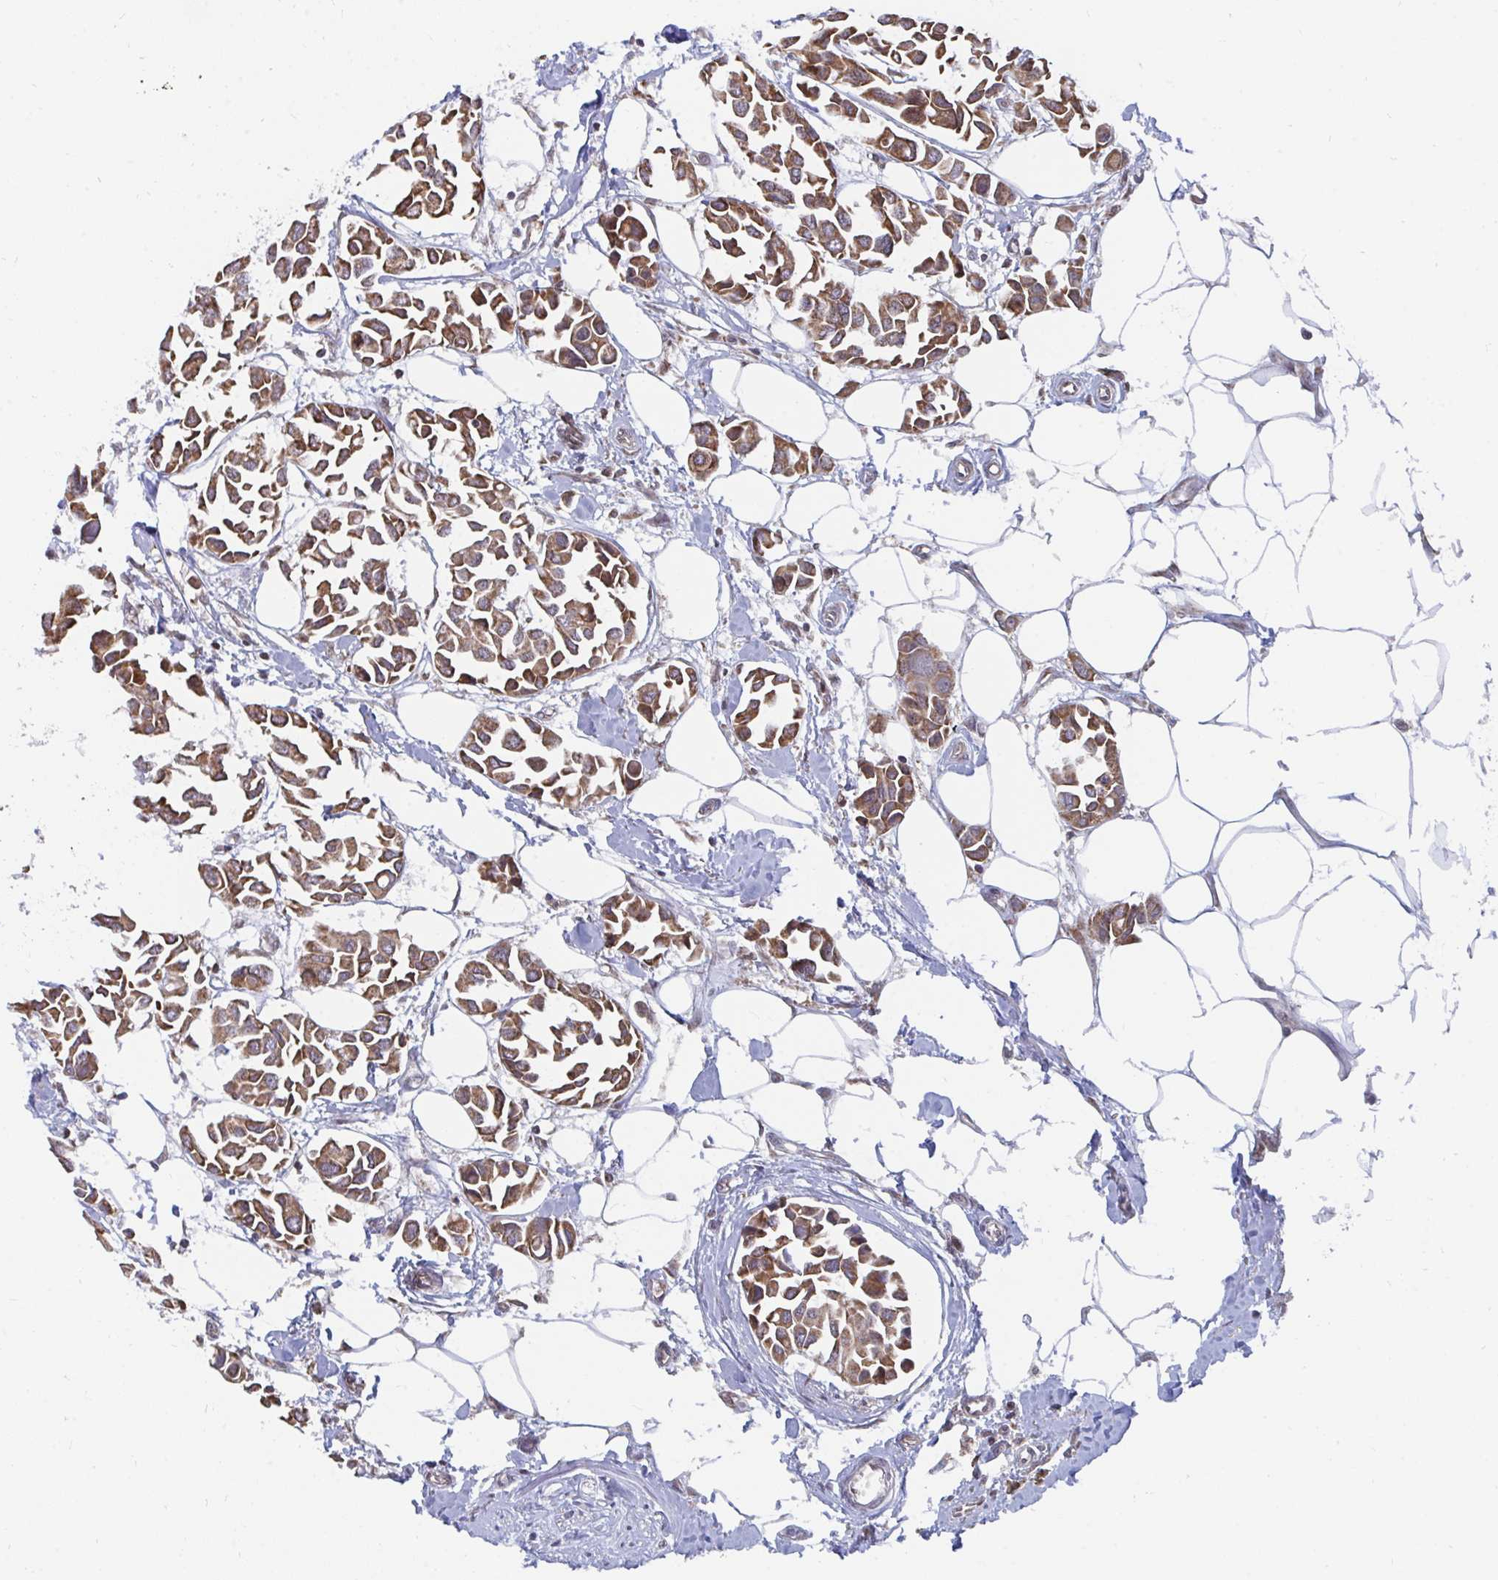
{"staining": {"intensity": "moderate", "quantity": ">75%", "location": "cytoplasmic/membranous"}, "tissue": "breast cancer", "cell_type": "Tumor cells", "image_type": "cancer", "snomed": [{"axis": "morphology", "description": "Duct carcinoma"}, {"axis": "topography", "description": "Breast"}], "caption": "Immunohistochemistry (DAB (3,3'-diaminobenzidine)) staining of human intraductal carcinoma (breast) demonstrates moderate cytoplasmic/membranous protein staining in approximately >75% of tumor cells.", "gene": "ELAVL1", "patient": {"sex": "female", "age": 54}}